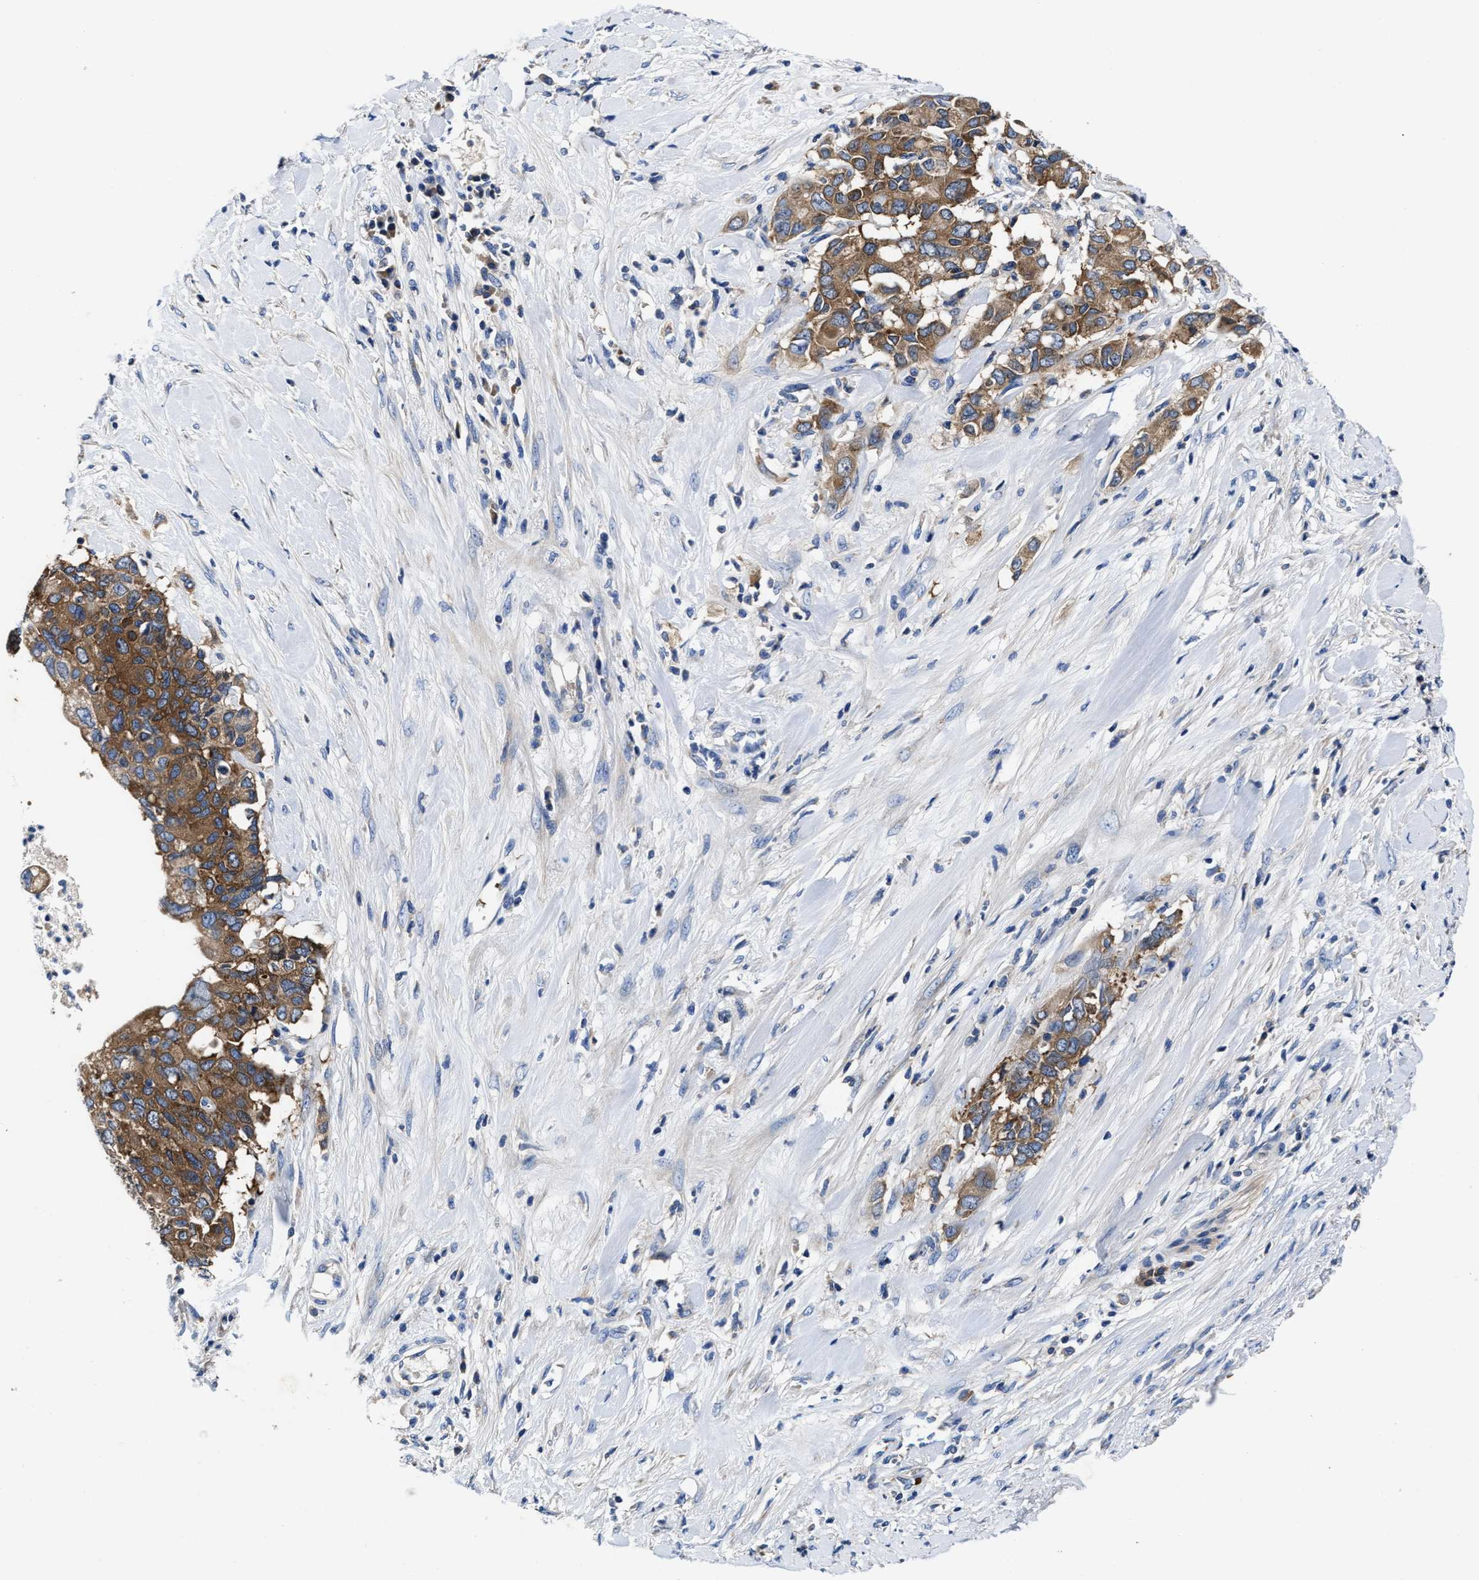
{"staining": {"intensity": "moderate", "quantity": ">75%", "location": "cytoplasmic/membranous"}, "tissue": "pancreatic cancer", "cell_type": "Tumor cells", "image_type": "cancer", "snomed": [{"axis": "morphology", "description": "Adenocarcinoma, NOS"}, {"axis": "topography", "description": "Pancreas"}], "caption": "Tumor cells display moderate cytoplasmic/membranous staining in approximately >75% of cells in adenocarcinoma (pancreatic).", "gene": "PHLPP1", "patient": {"sex": "female", "age": 56}}